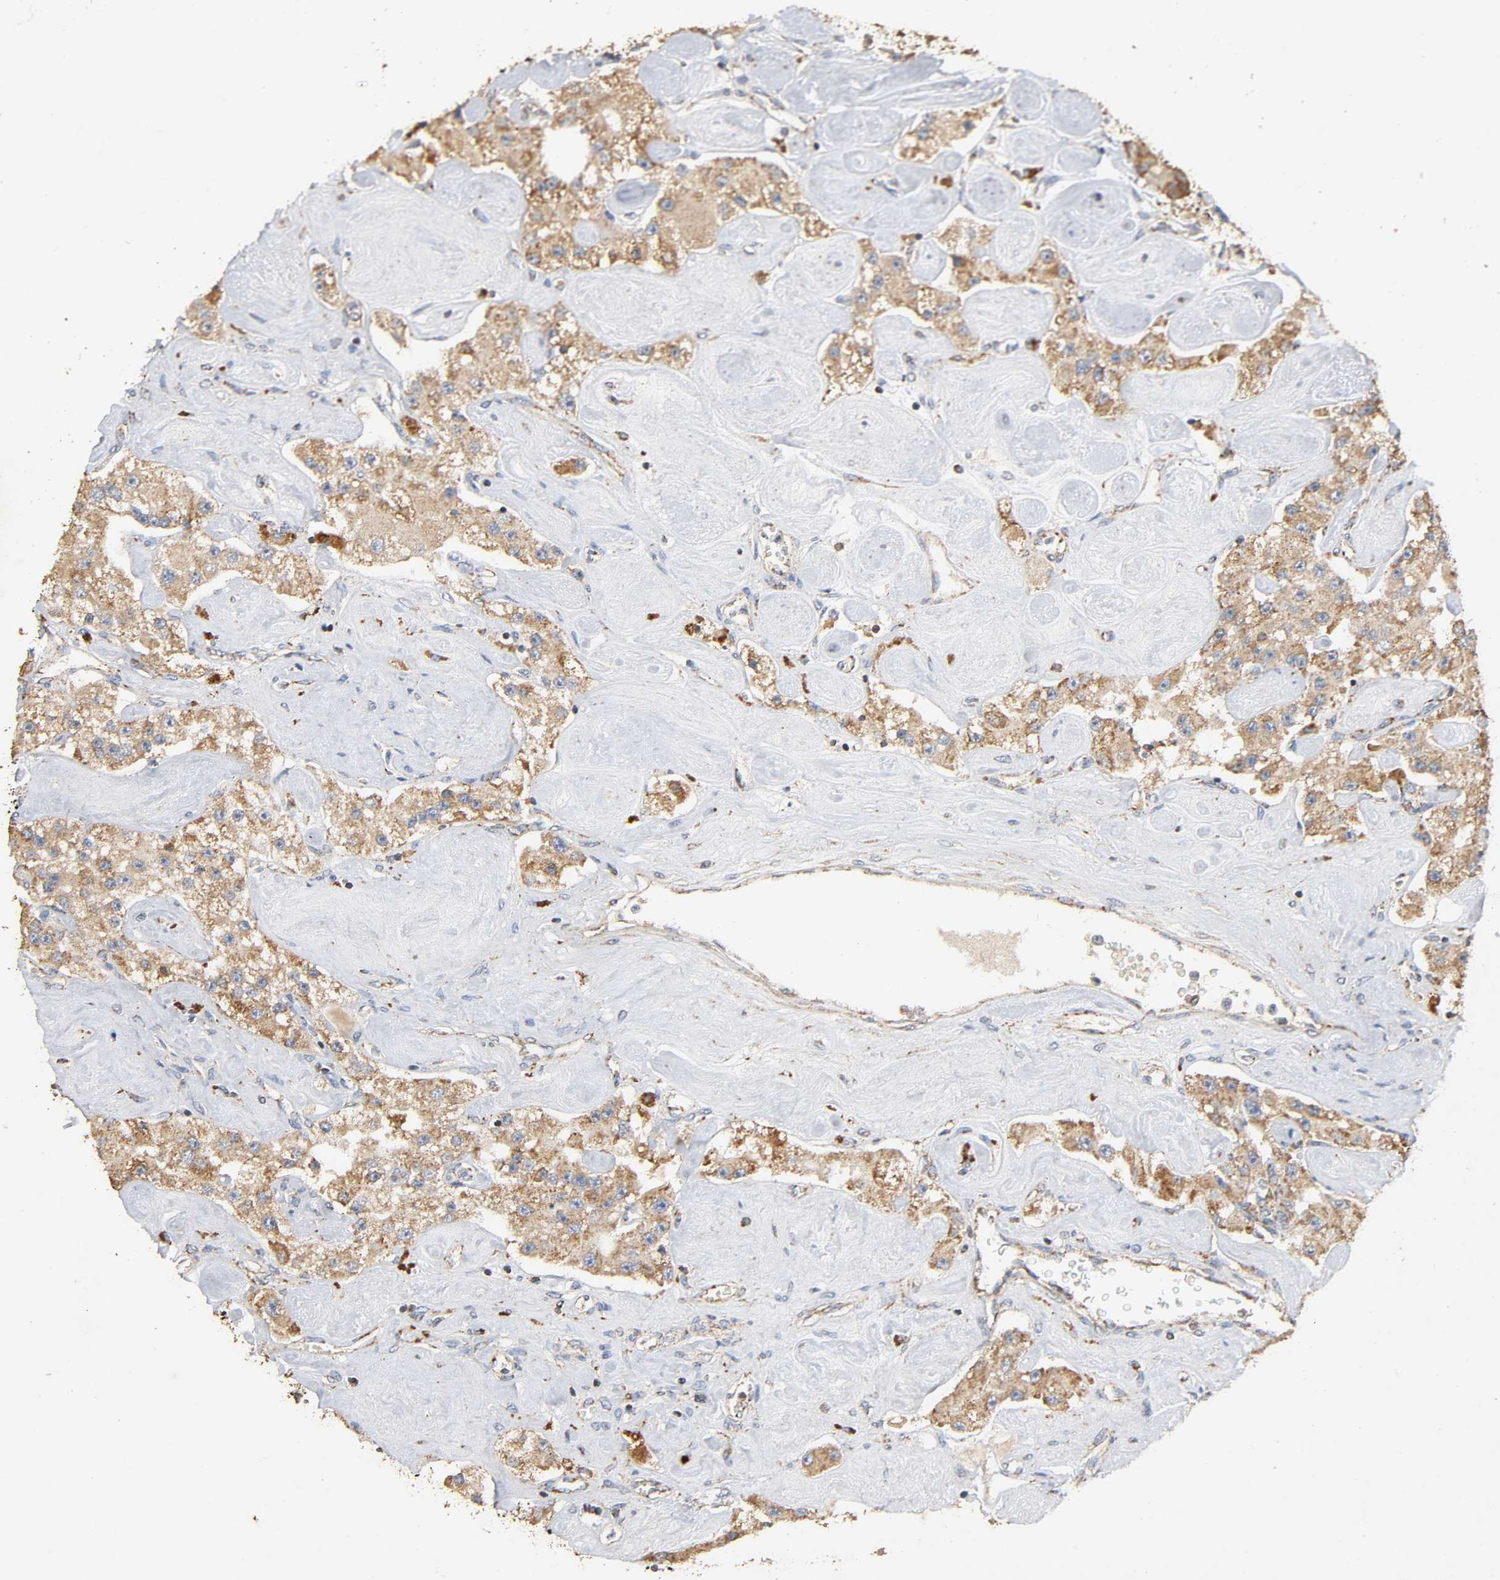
{"staining": {"intensity": "moderate", "quantity": ">75%", "location": "cytoplasmic/membranous"}, "tissue": "carcinoid", "cell_type": "Tumor cells", "image_type": "cancer", "snomed": [{"axis": "morphology", "description": "Carcinoid, malignant, NOS"}, {"axis": "topography", "description": "Pancreas"}], "caption": "Carcinoid stained for a protein (brown) exhibits moderate cytoplasmic/membranous positive positivity in approximately >75% of tumor cells.", "gene": "NDUFS3", "patient": {"sex": "male", "age": 41}}